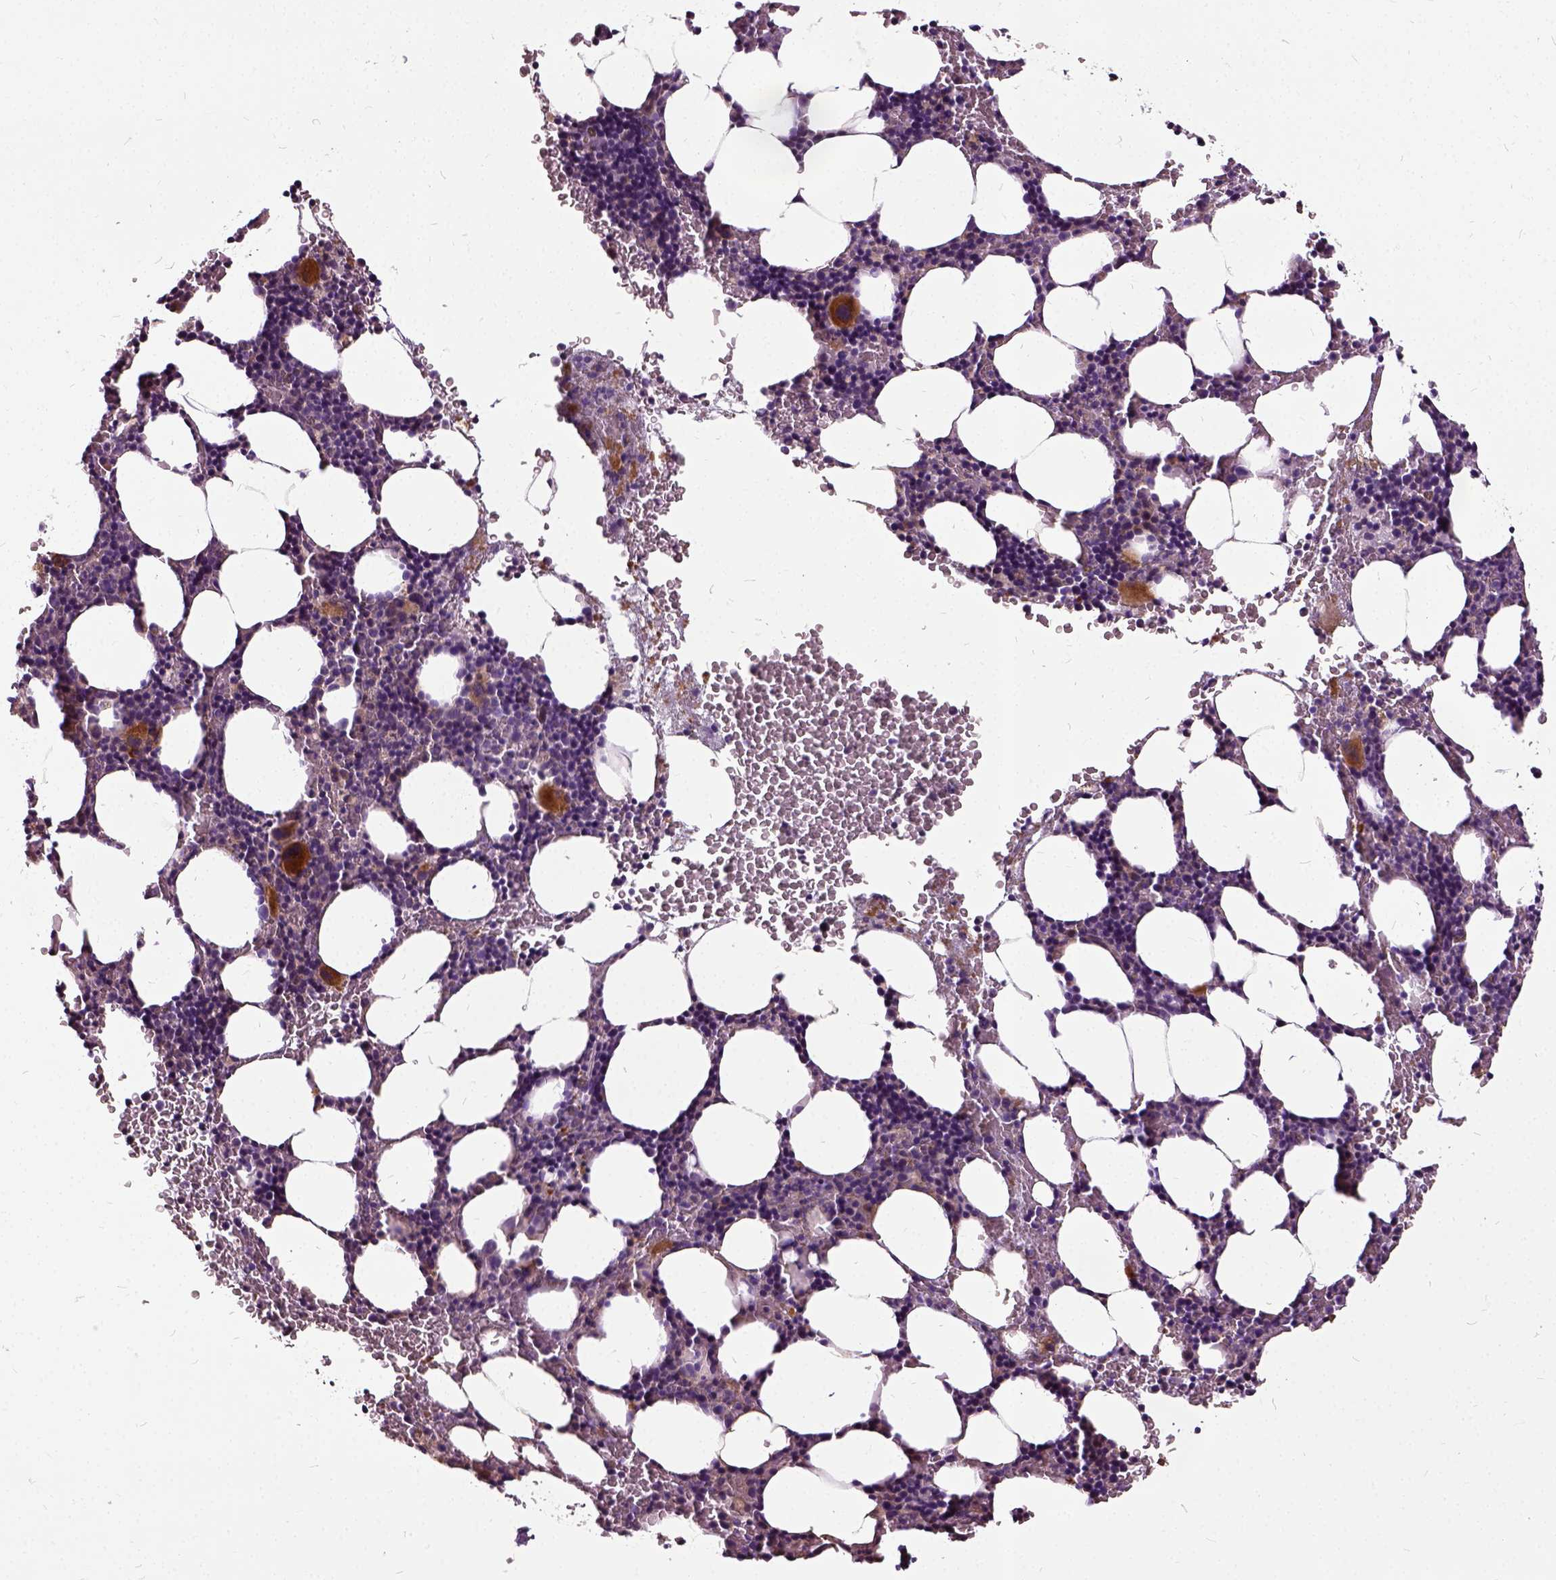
{"staining": {"intensity": "strong", "quantity": "<25%", "location": "cytoplasmic/membranous"}, "tissue": "bone marrow", "cell_type": "Hematopoietic cells", "image_type": "normal", "snomed": [{"axis": "morphology", "description": "Normal tissue, NOS"}, {"axis": "topography", "description": "Bone marrow"}], "caption": "Immunohistochemistry (IHC) of benign bone marrow displays medium levels of strong cytoplasmic/membranous positivity in about <25% of hematopoietic cells.", "gene": "ILRUN", "patient": {"sex": "male", "age": 77}}